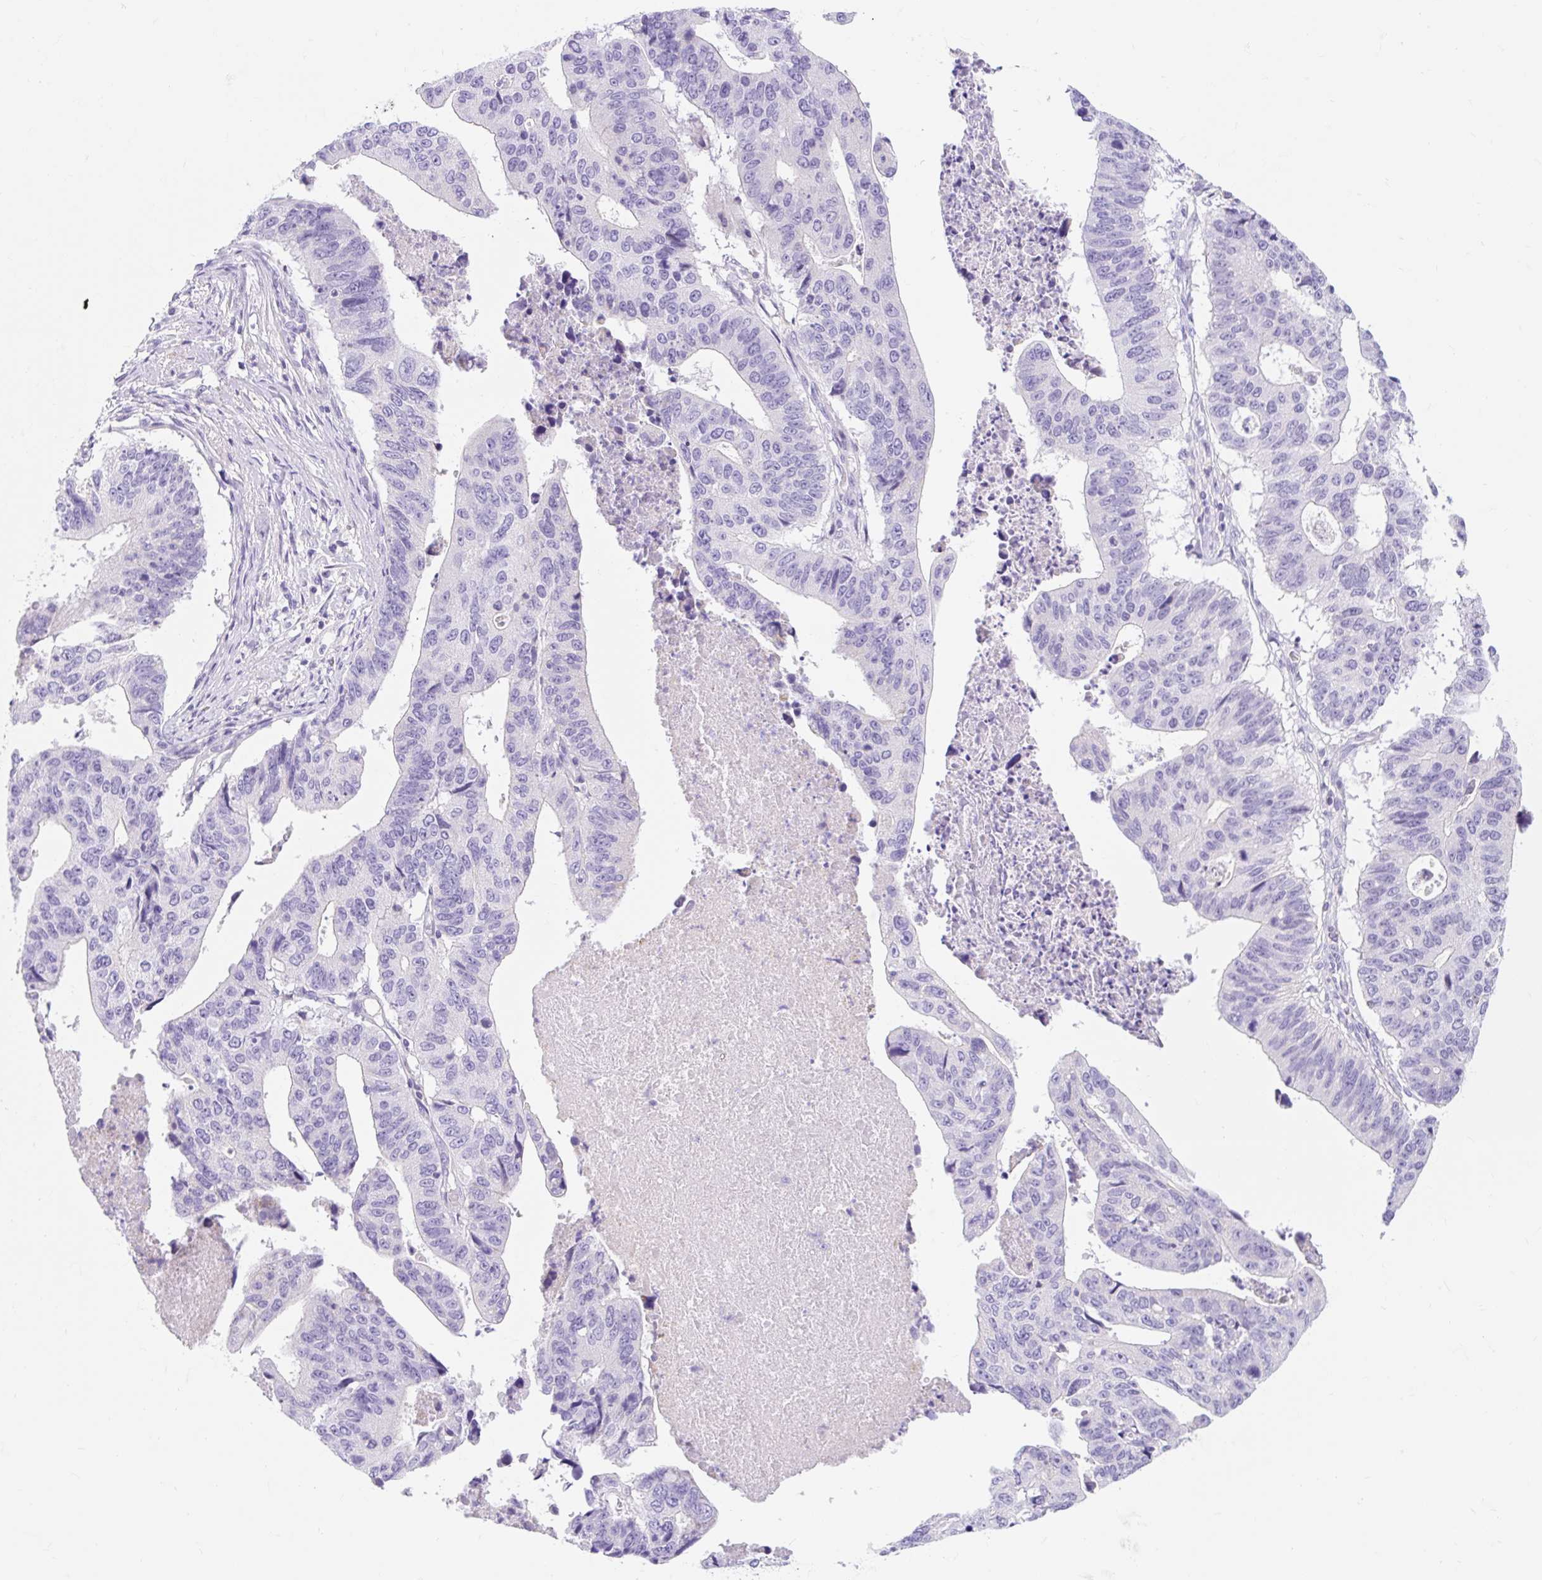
{"staining": {"intensity": "negative", "quantity": "none", "location": "none"}, "tissue": "stomach cancer", "cell_type": "Tumor cells", "image_type": "cancer", "snomed": [{"axis": "morphology", "description": "Adenocarcinoma, NOS"}, {"axis": "topography", "description": "Stomach"}], "caption": "A histopathology image of stomach adenocarcinoma stained for a protein displays no brown staining in tumor cells.", "gene": "SLC28A1", "patient": {"sex": "male", "age": 59}}